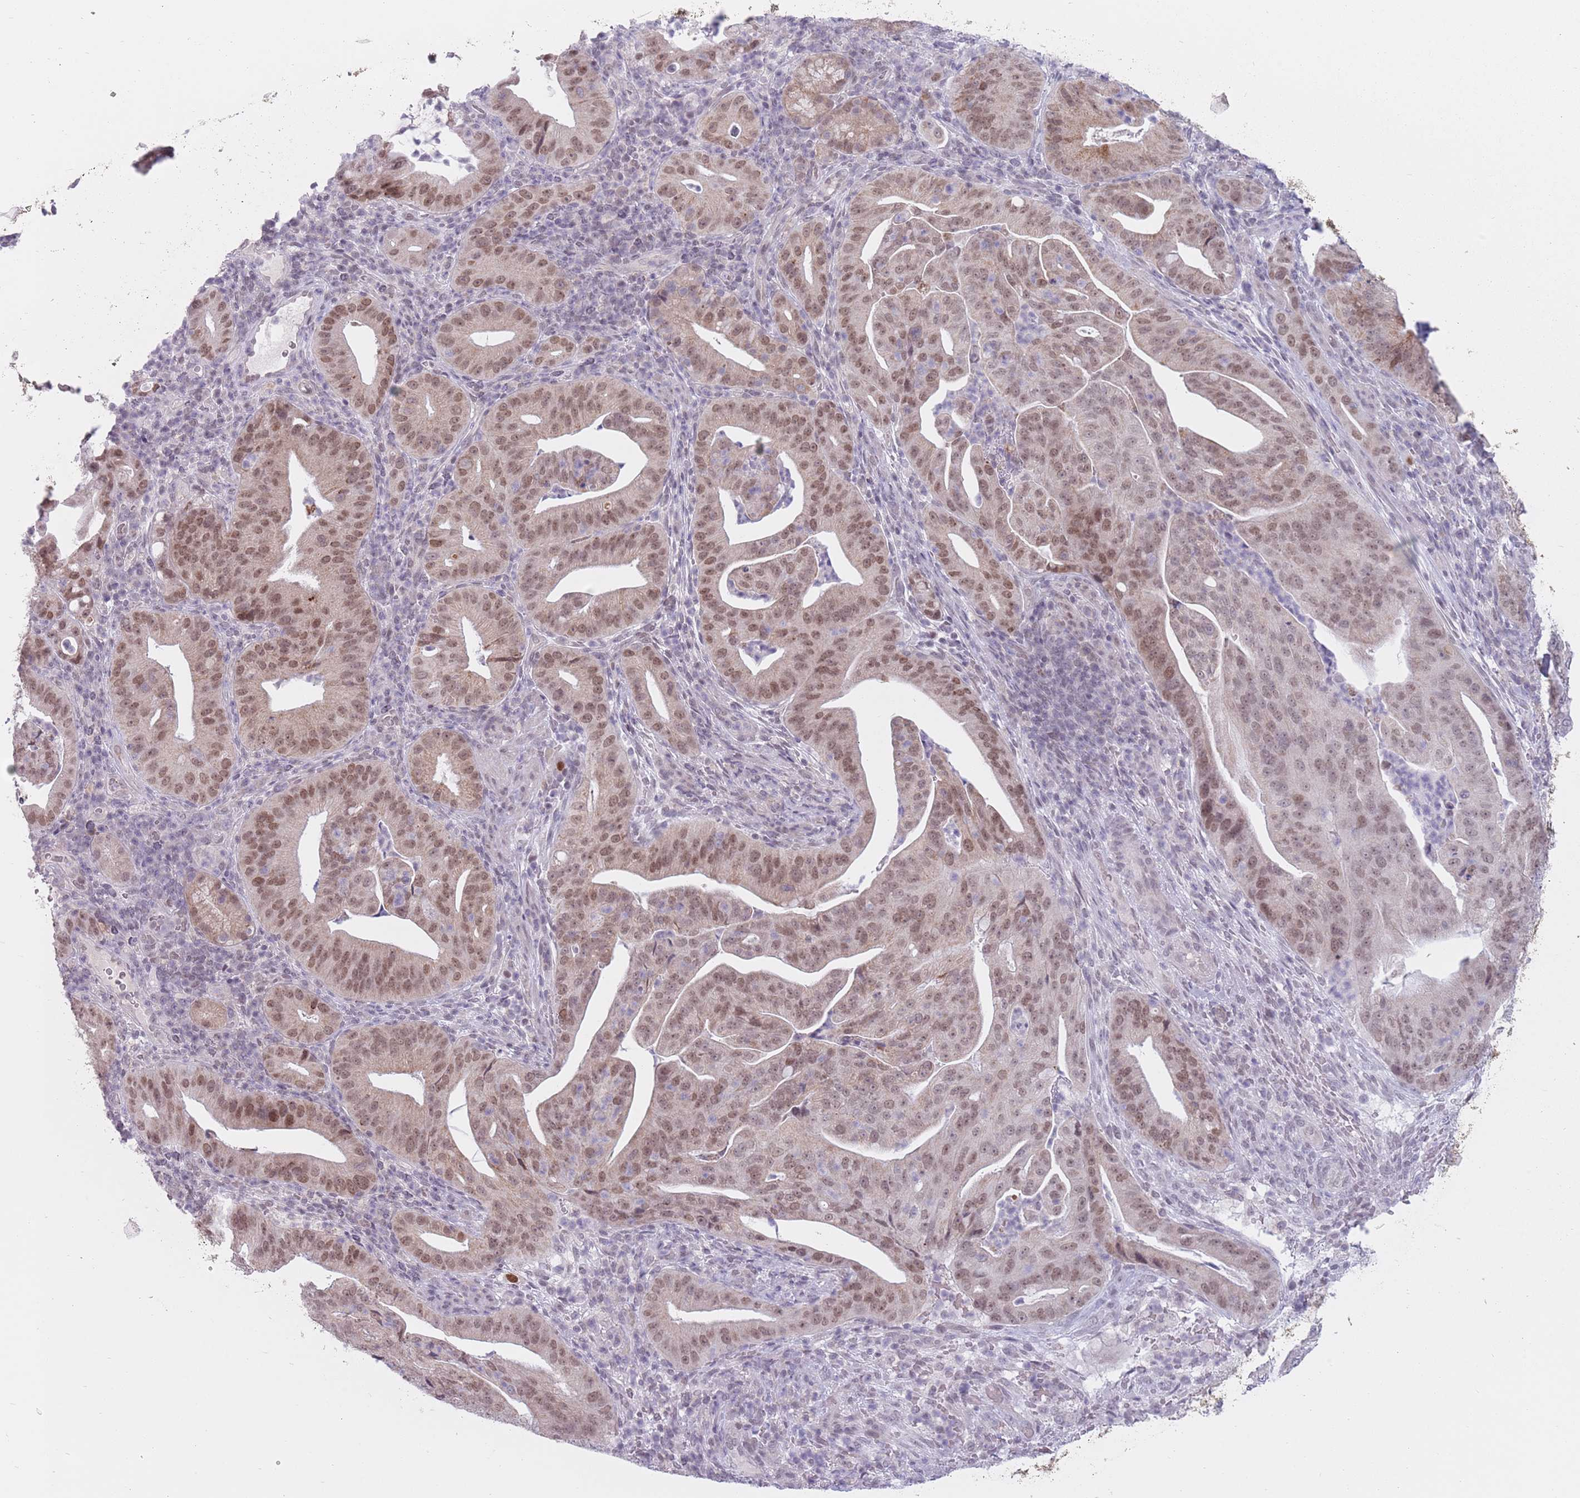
{"staining": {"intensity": "moderate", "quantity": ">75%", "location": "nuclear"}, "tissue": "pancreatic cancer", "cell_type": "Tumor cells", "image_type": "cancer", "snomed": [{"axis": "morphology", "description": "Adenocarcinoma, NOS"}, {"axis": "topography", "description": "Pancreas"}], "caption": "Pancreatic cancer (adenocarcinoma) stained for a protein exhibits moderate nuclear positivity in tumor cells.", "gene": "ZNF574", "patient": {"sex": "male", "age": 71}}